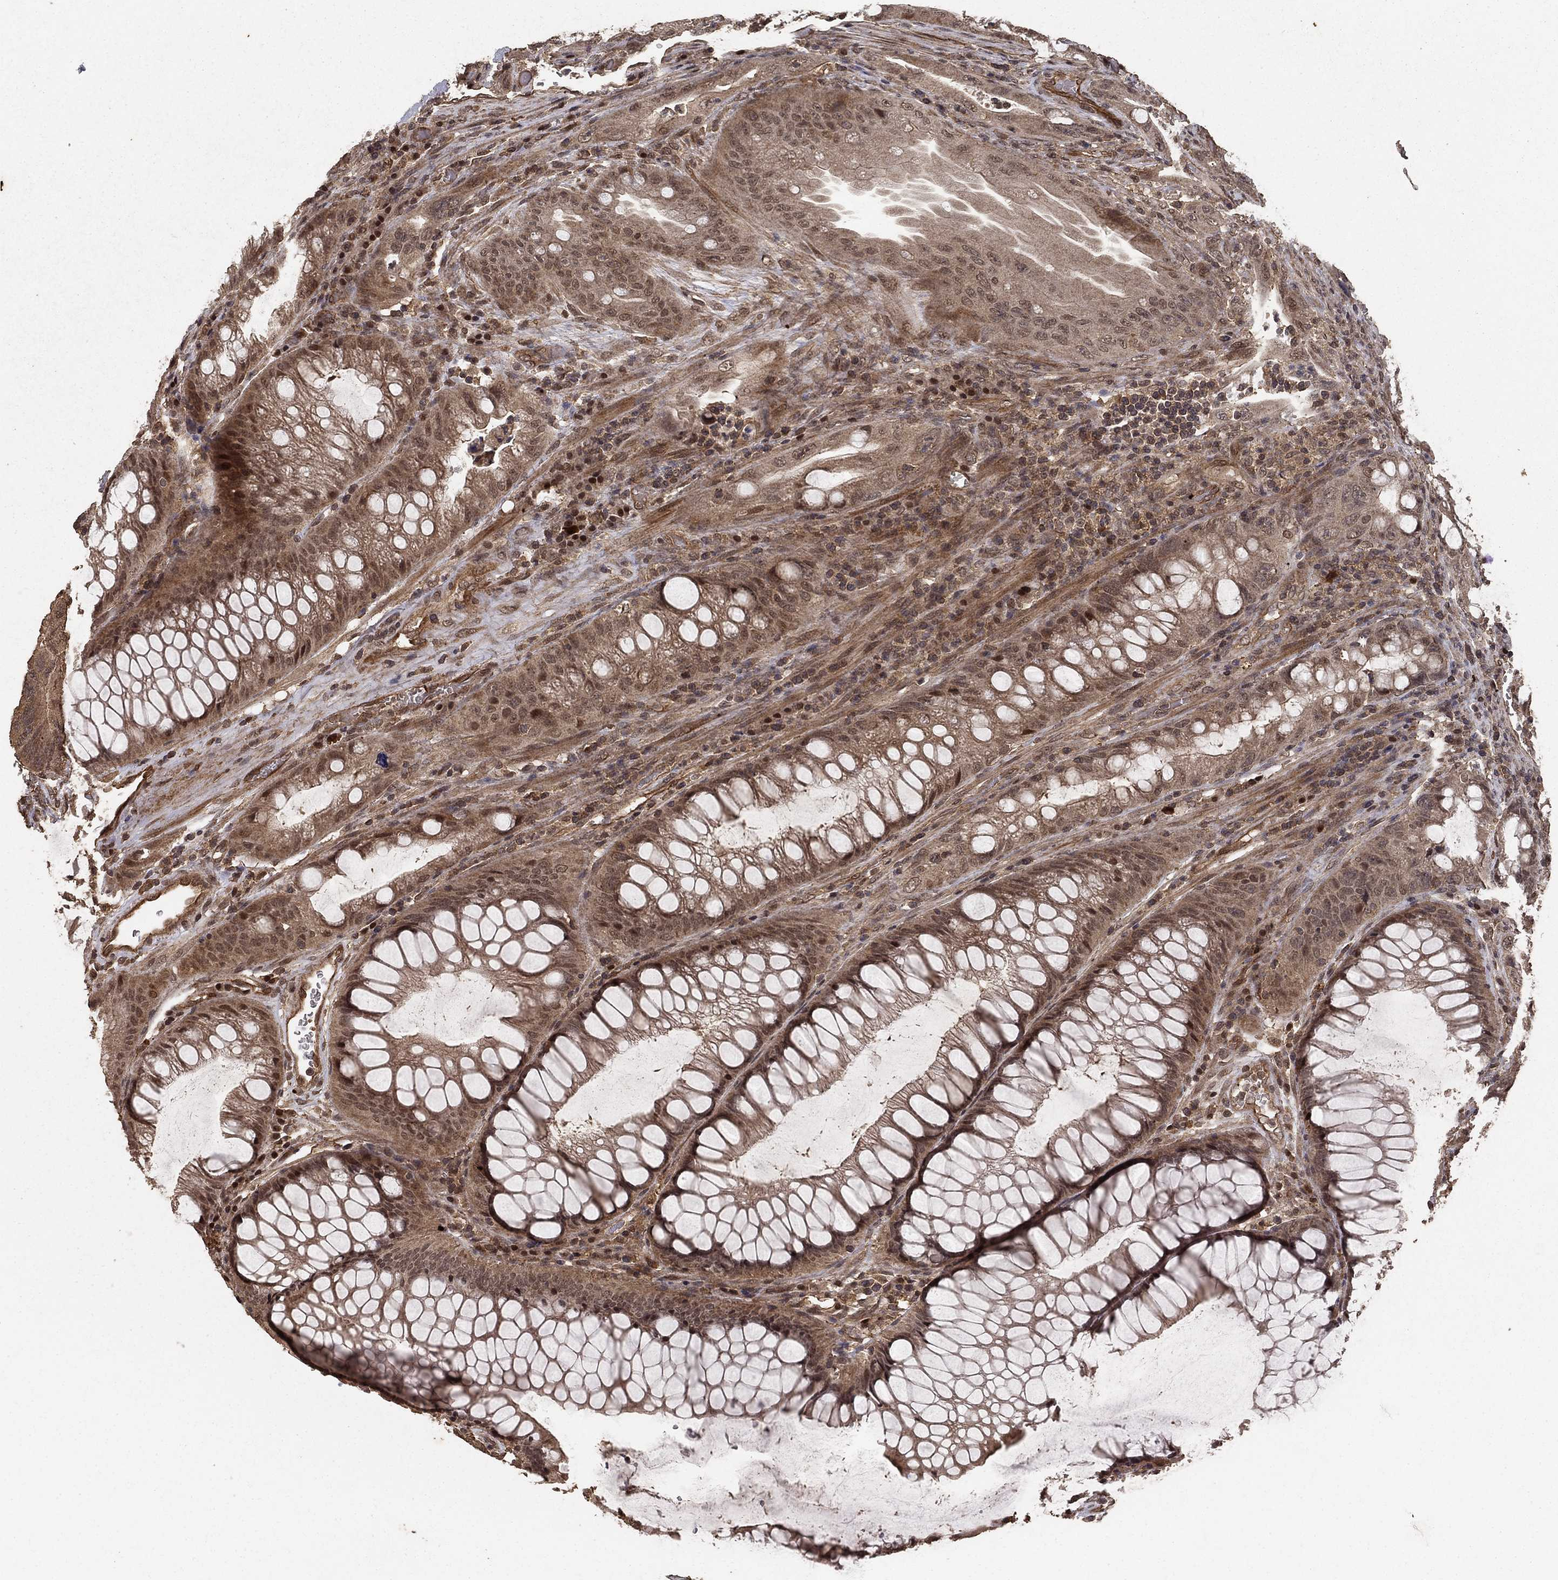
{"staining": {"intensity": "moderate", "quantity": ">75%", "location": "cytoplasmic/membranous"}, "tissue": "colorectal cancer", "cell_type": "Tumor cells", "image_type": "cancer", "snomed": [{"axis": "morphology", "description": "Adenocarcinoma, NOS"}, {"axis": "topography", "description": "Rectum"}], "caption": "Immunohistochemical staining of colorectal cancer (adenocarcinoma) reveals moderate cytoplasmic/membranous protein staining in about >75% of tumor cells.", "gene": "PRDM1", "patient": {"sex": "male", "age": 63}}